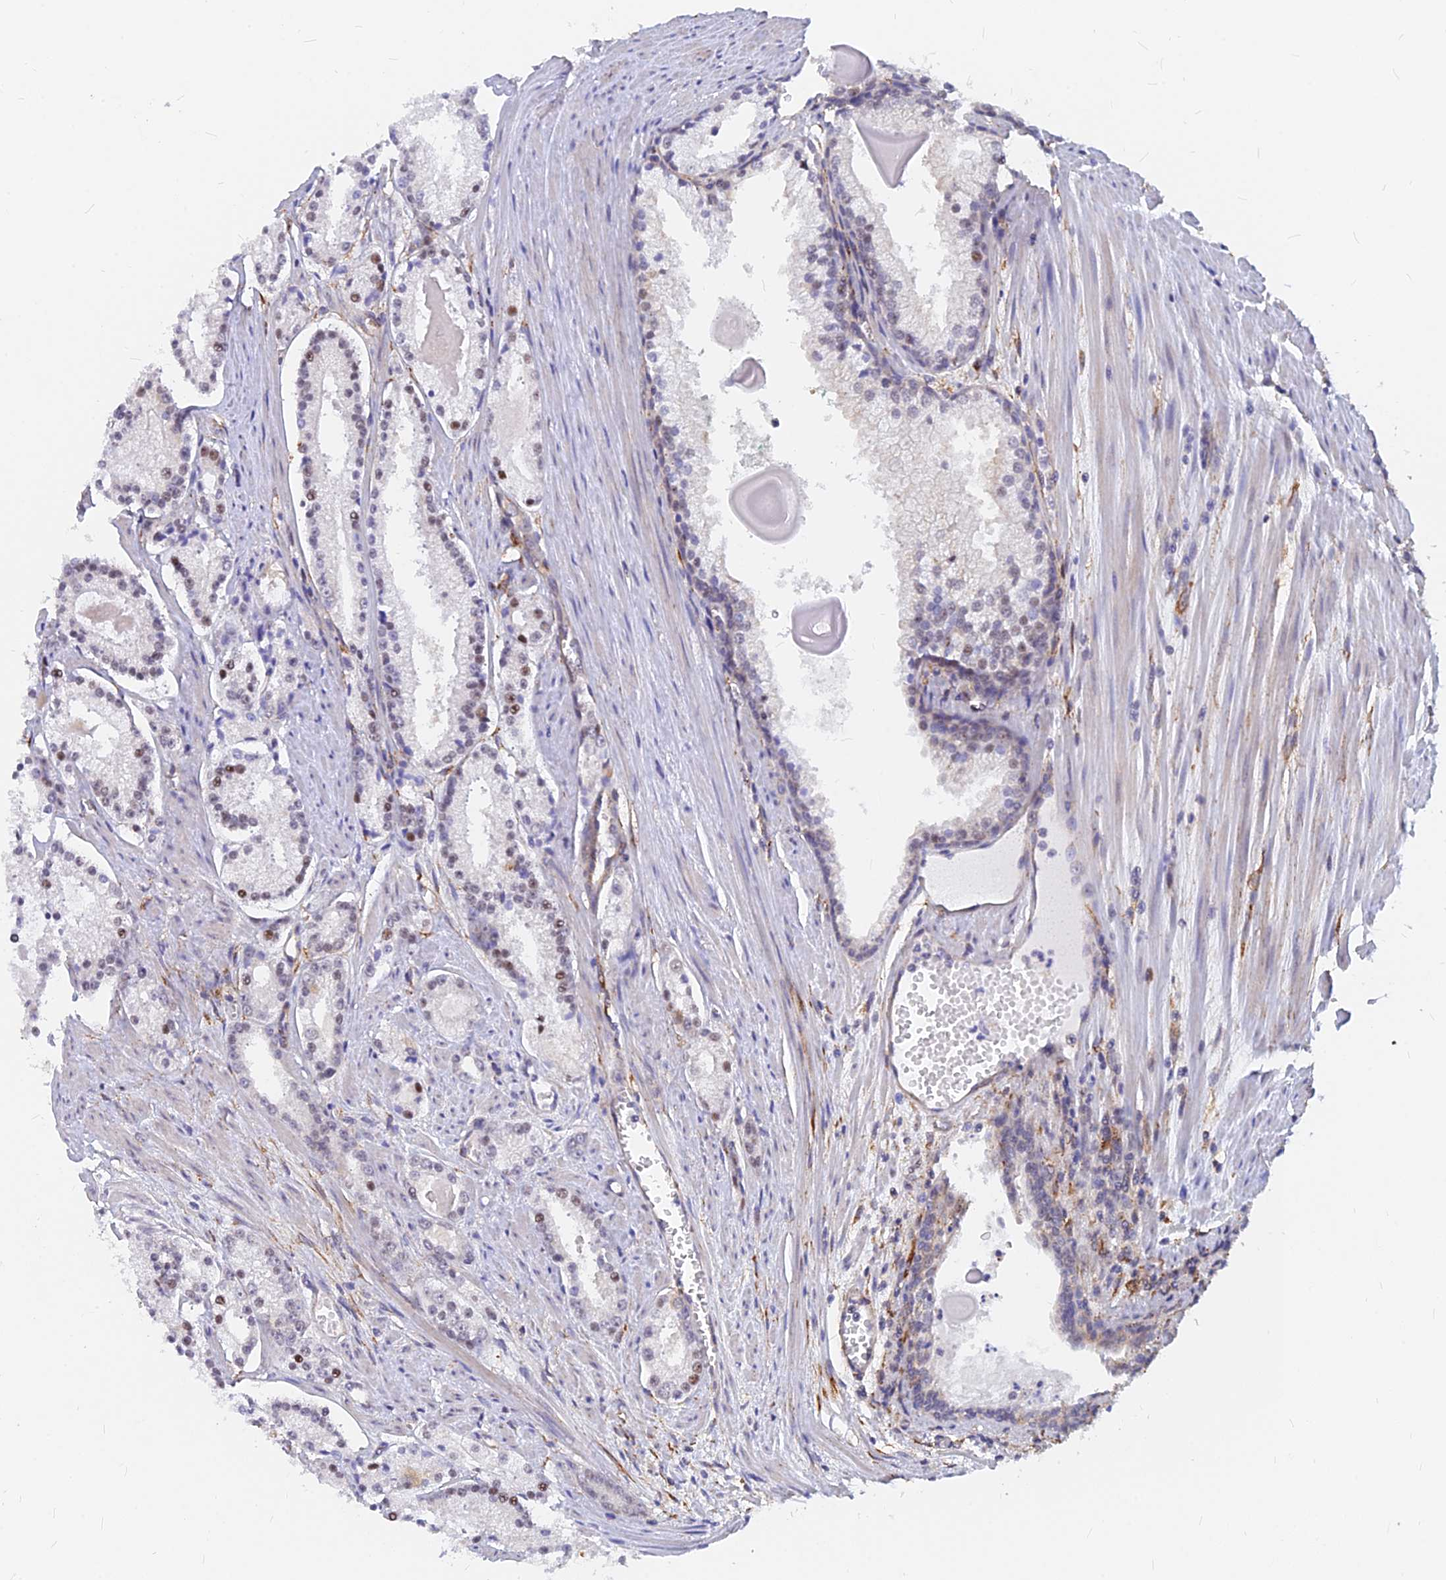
{"staining": {"intensity": "moderate", "quantity": "<25%", "location": "nuclear"}, "tissue": "prostate cancer", "cell_type": "Tumor cells", "image_type": "cancer", "snomed": [{"axis": "morphology", "description": "Adenocarcinoma, Low grade"}, {"axis": "topography", "description": "Prostate"}], "caption": "Immunohistochemistry of human prostate cancer (low-grade adenocarcinoma) displays low levels of moderate nuclear expression in approximately <25% of tumor cells.", "gene": "VSTM2L", "patient": {"sex": "male", "age": 54}}